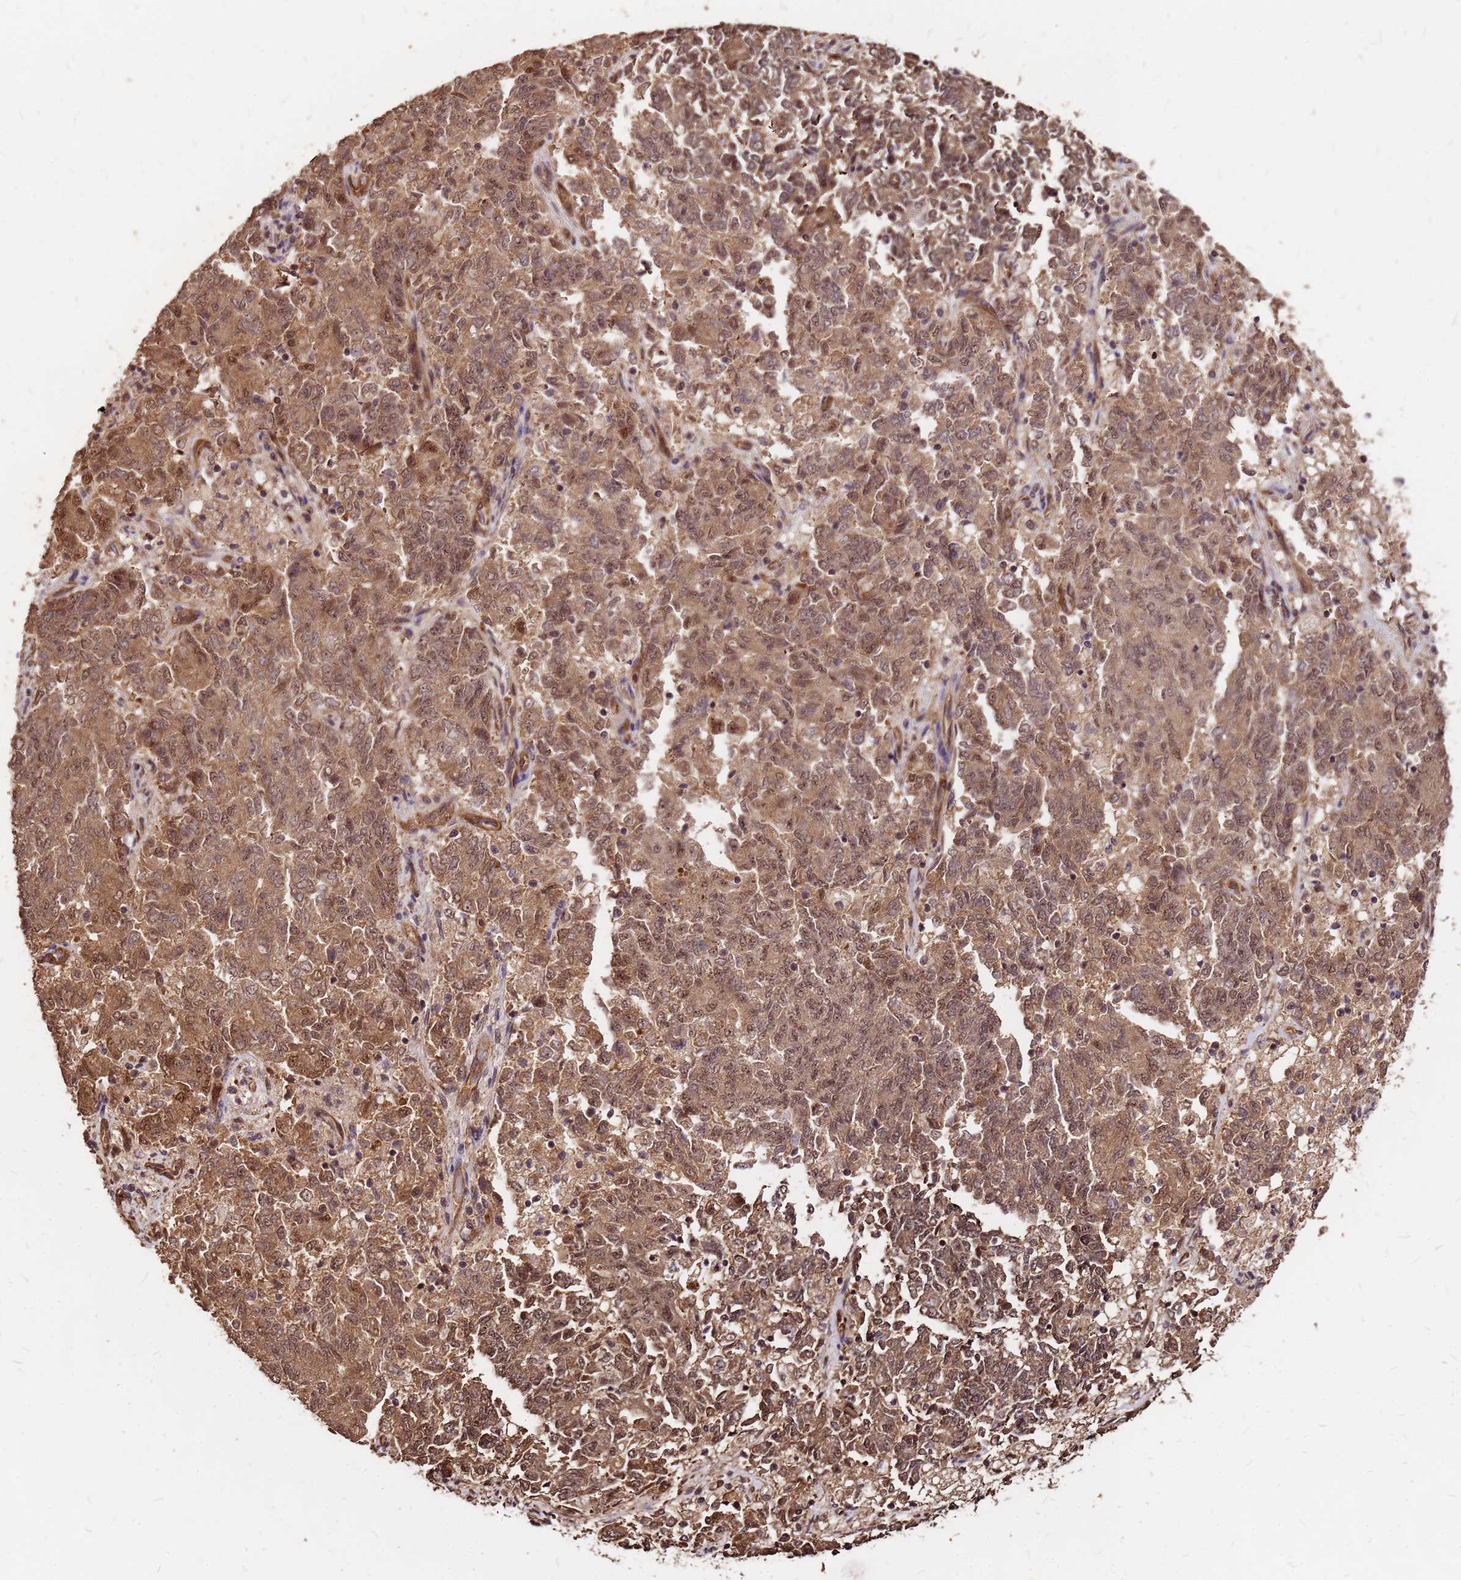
{"staining": {"intensity": "moderate", "quantity": ">75%", "location": "cytoplasmic/membranous,nuclear"}, "tissue": "endometrial cancer", "cell_type": "Tumor cells", "image_type": "cancer", "snomed": [{"axis": "morphology", "description": "Adenocarcinoma, NOS"}, {"axis": "topography", "description": "Endometrium"}], "caption": "About >75% of tumor cells in adenocarcinoma (endometrial) display moderate cytoplasmic/membranous and nuclear protein expression as visualized by brown immunohistochemical staining.", "gene": "GPATCH8", "patient": {"sex": "female", "age": 80}}